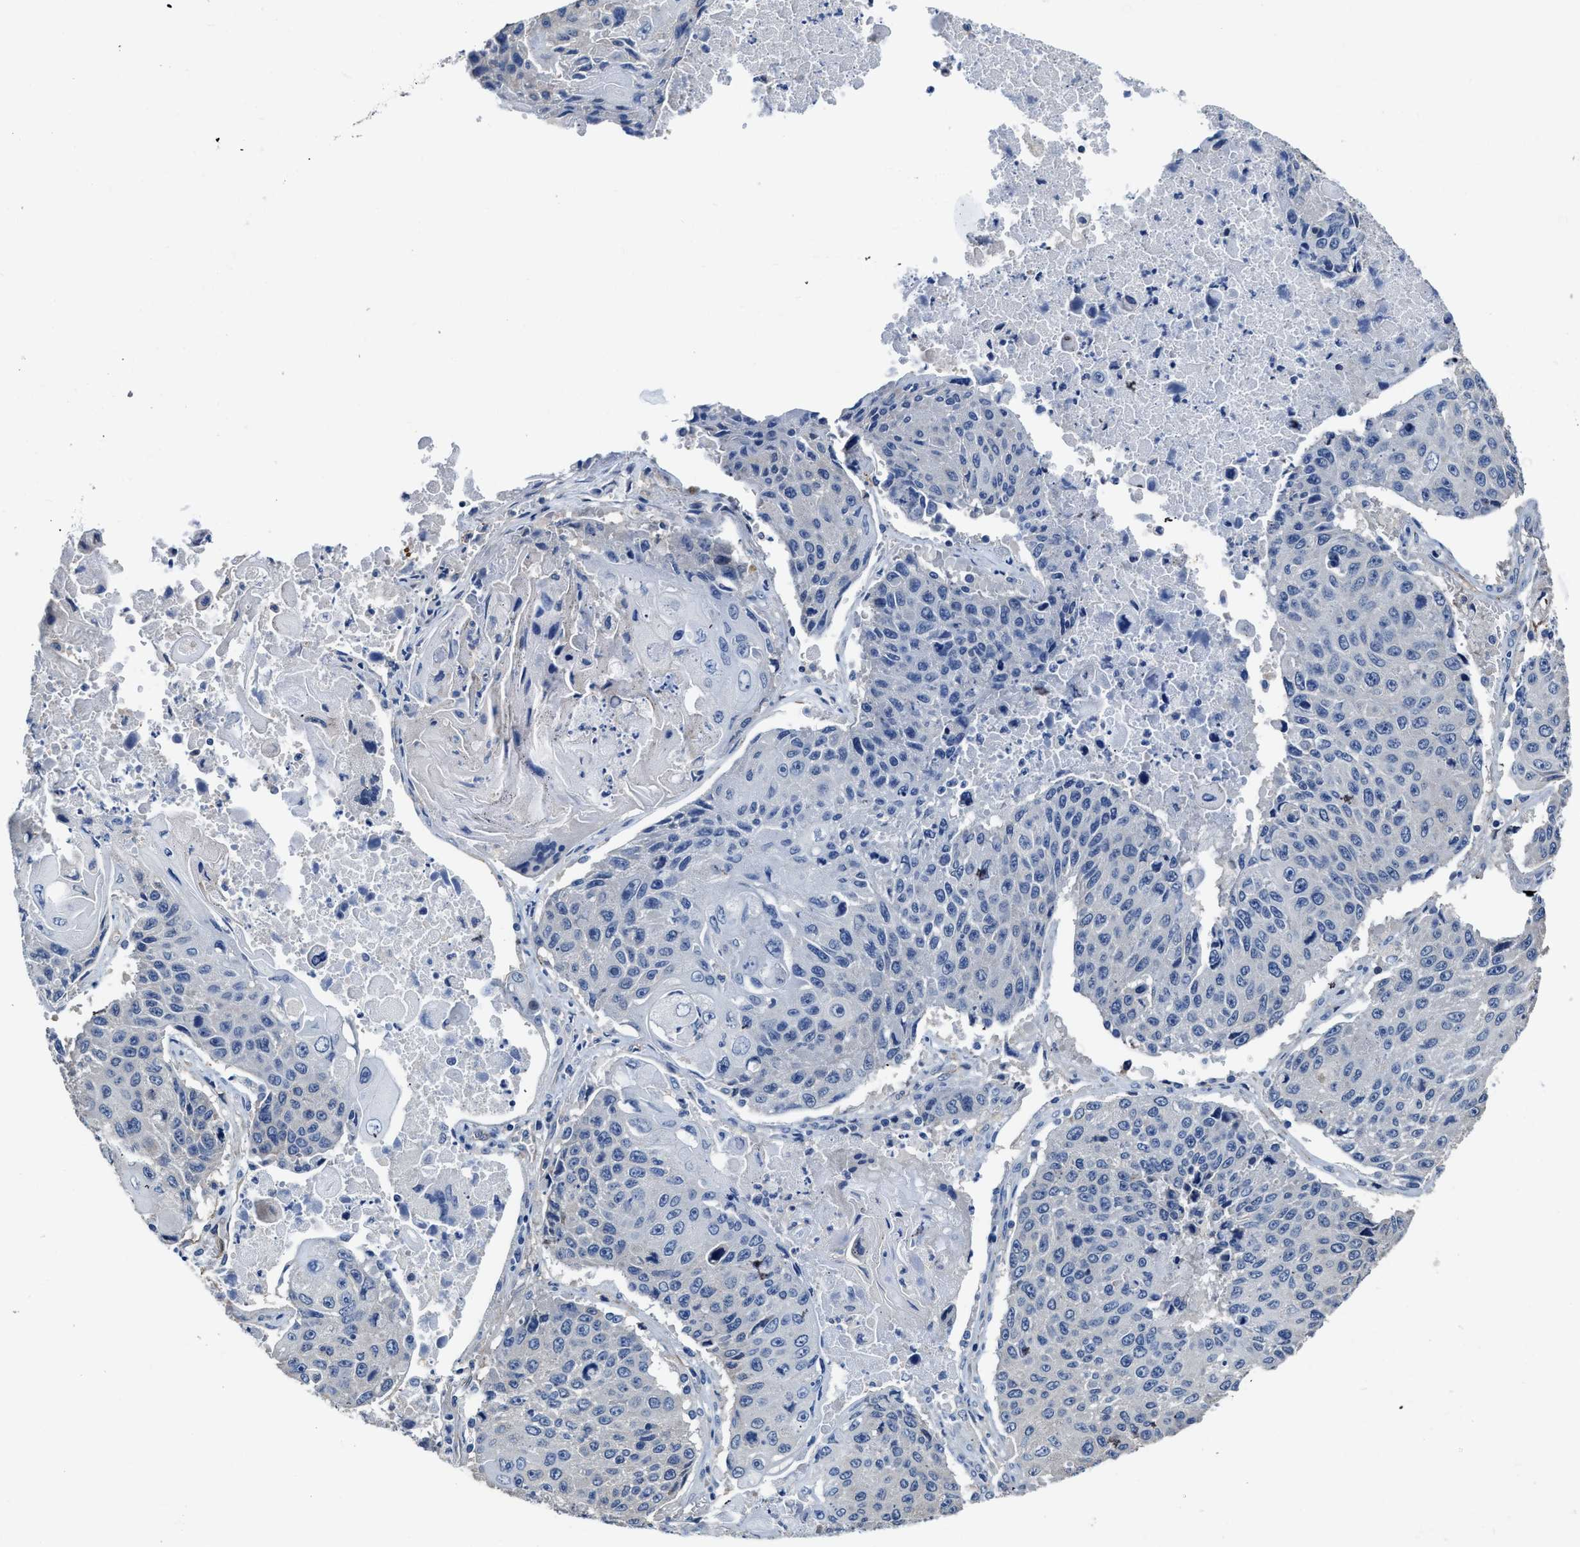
{"staining": {"intensity": "negative", "quantity": "none", "location": "none"}, "tissue": "lung cancer", "cell_type": "Tumor cells", "image_type": "cancer", "snomed": [{"axis": "morphology", "description": "Squamous cell carcinoma, NOS"}, {"axis": "topography", "description": "Lung"}], "caption": "DAB (3,3'-diaminobenzidine) immunohistochemical staining of human squamous cell carcinoma (lung) reveals no significant expression in tumor cells. (Stains: DAB (3,3'-diaminobenzidine) immunohistochemistry (IHC) with hematoxylin counter stain, Microscopy: brightfield microscopy at high magnification).", "gene": "C22orf42", "patient": {"sex": "male", "age": 61}}